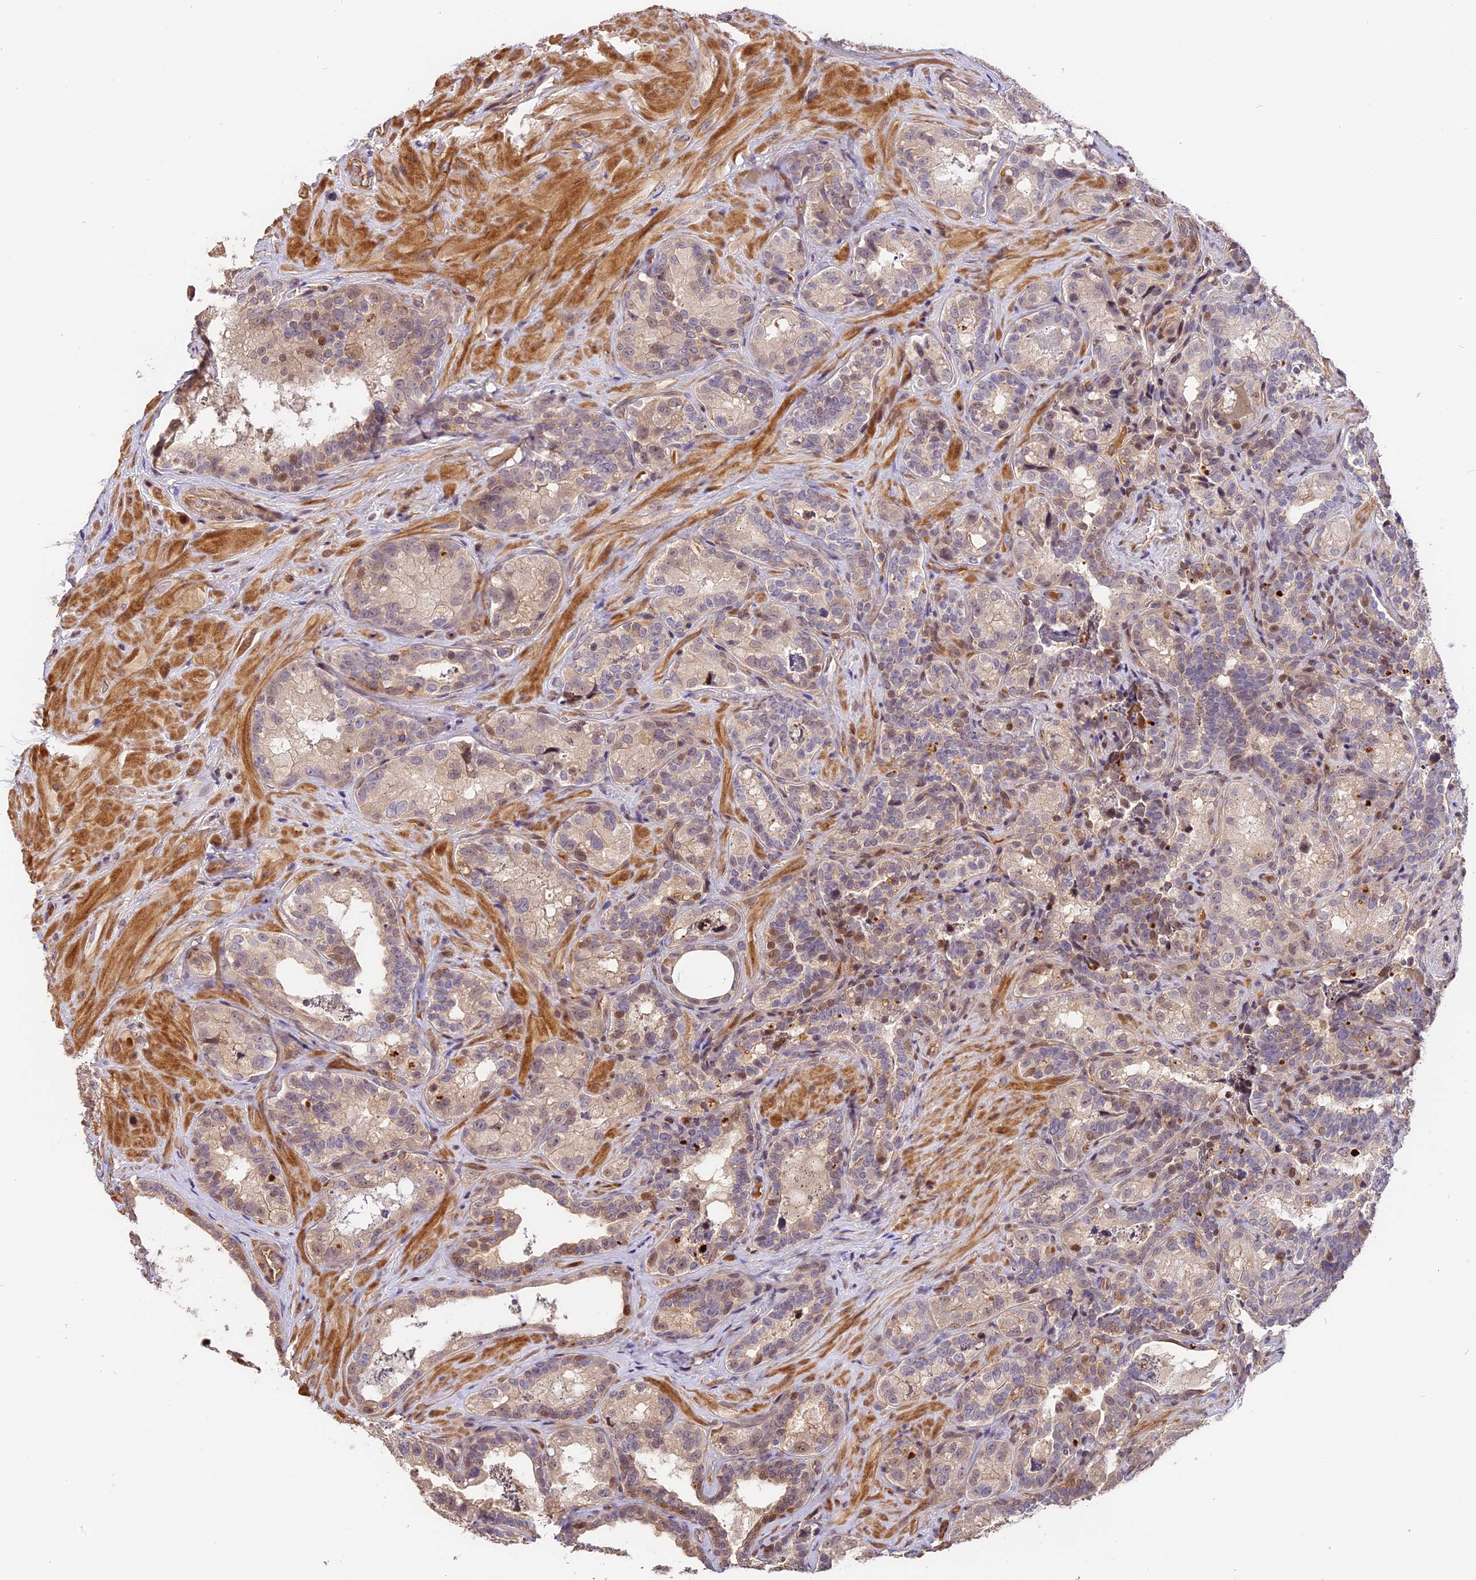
{"staining": {"intensity": "moderate", "quantity": "<25%", "location": "nuclear"}, "tissue": "seminal vesicle", "cell_type": "Glandular cells", "image_type": "normal", "snomed": [{"axis": "morphology", "description": "Normal tissue, NOS"}, {"axis": "topography", "description": "Seminal veicle"}, {"axis": "topography", "description": "Peripheral nerve tissue"}], "caption": "An image showing moderate nuclear expression in approximately <25% of glandular cells in benign seminal vesicle, as visualized by brown immunohistochemical staining.", "gene": "ARHGAP17", "patient": {"sex": "male", "age": 67}}